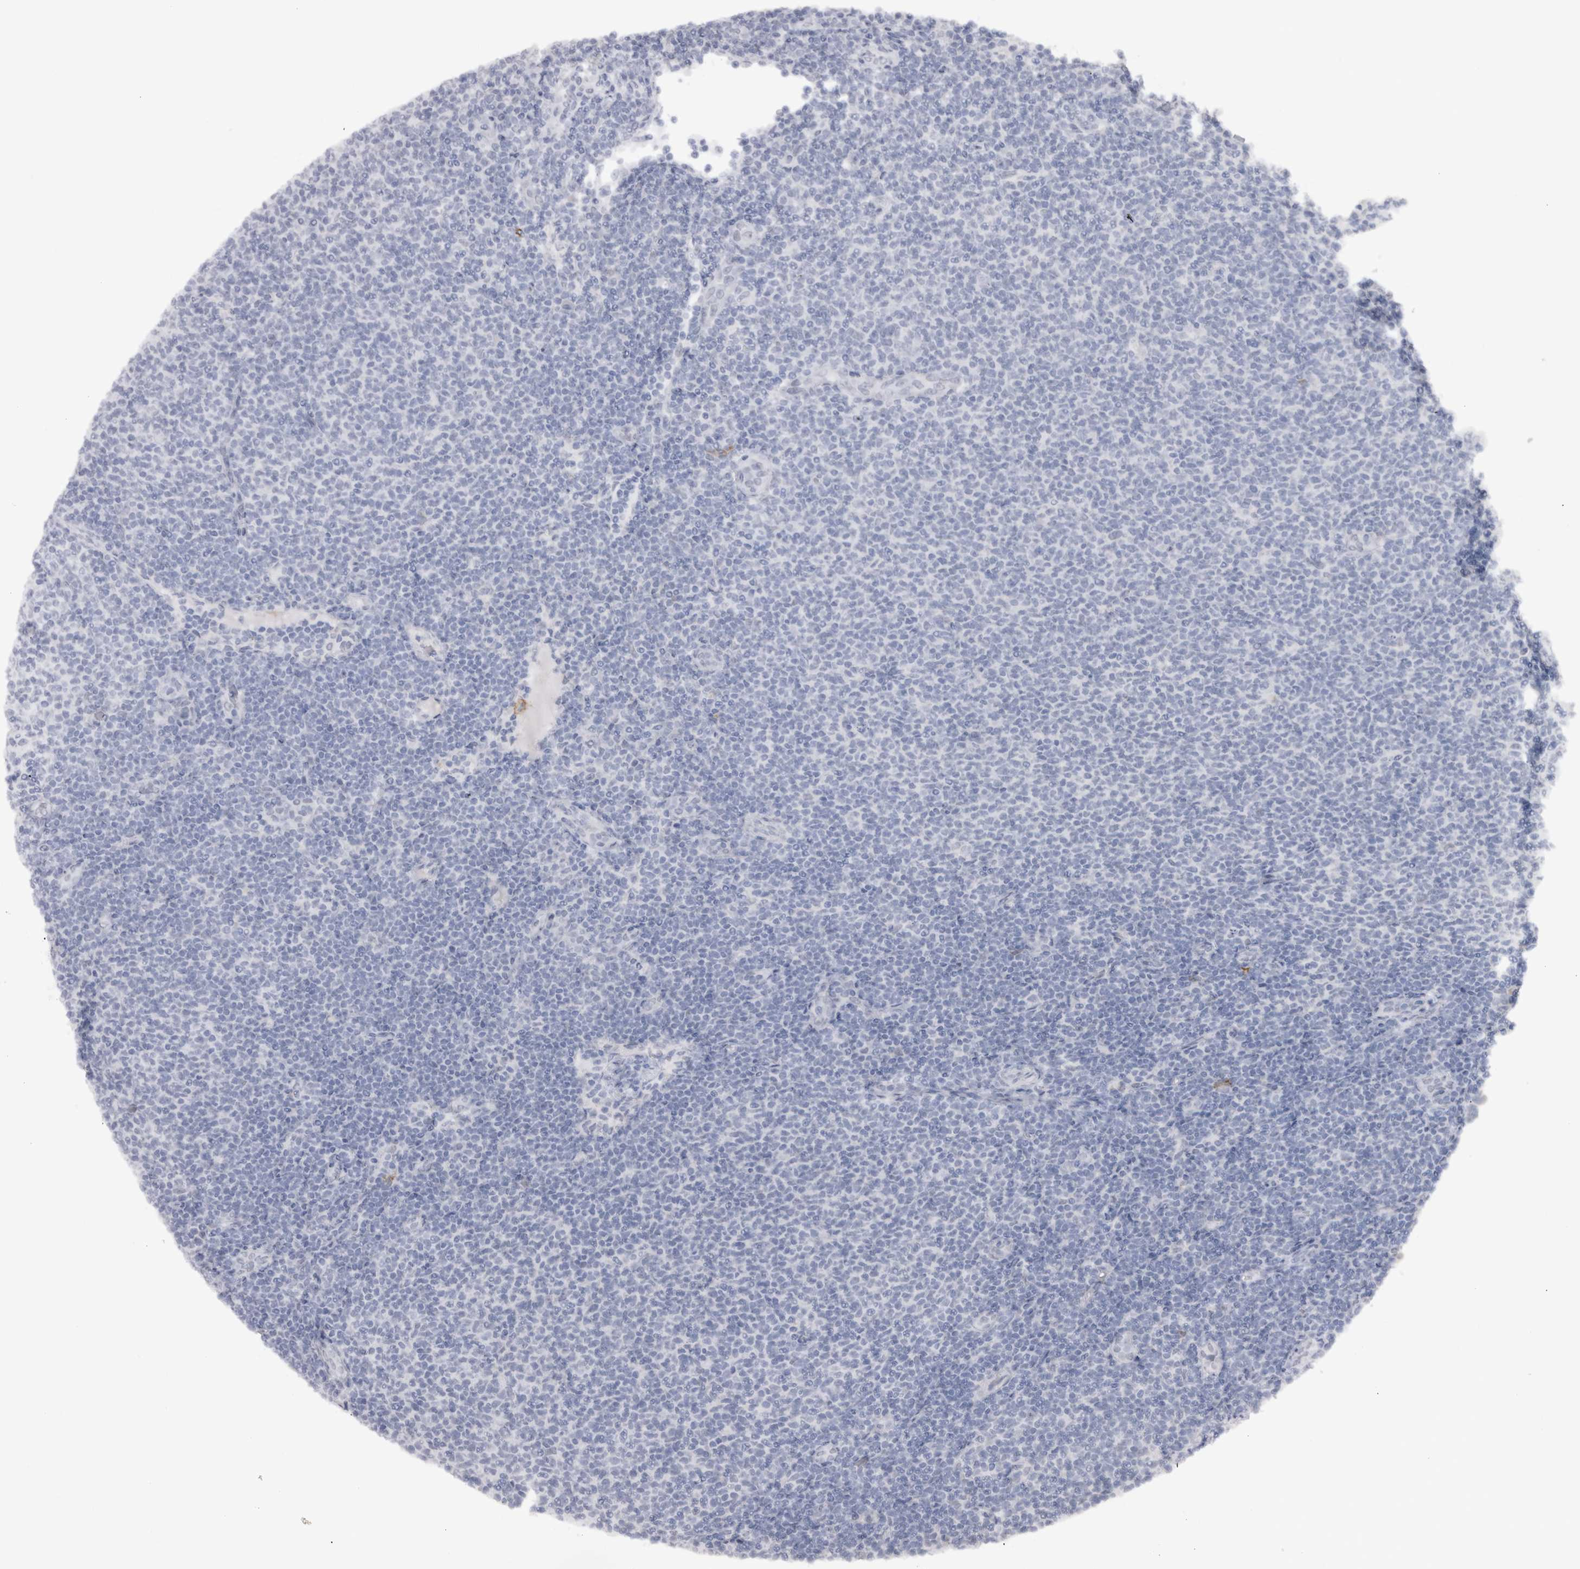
{"staining": {"intensity": "negative", "quantity": "none", "location": "none"}, "tissue": "lymphoma", "cell_type": "Tumor cells", "image_type": "cancer", "snomed": [{"axis": "morphology", "description": "Malignant lymphoma, non-Hodgkin's type, Low grade"}, {"axis": "topography", "description": "Lymph node"}], "caption": "Immunohistochemistry (IHC) micrograph of neoplastic tissue: human lymphoma stained with DAB reveals no significant protein expression in tumor cells.", "gene": "CDH17", "patient": {"sex": "male", "age": 66}}